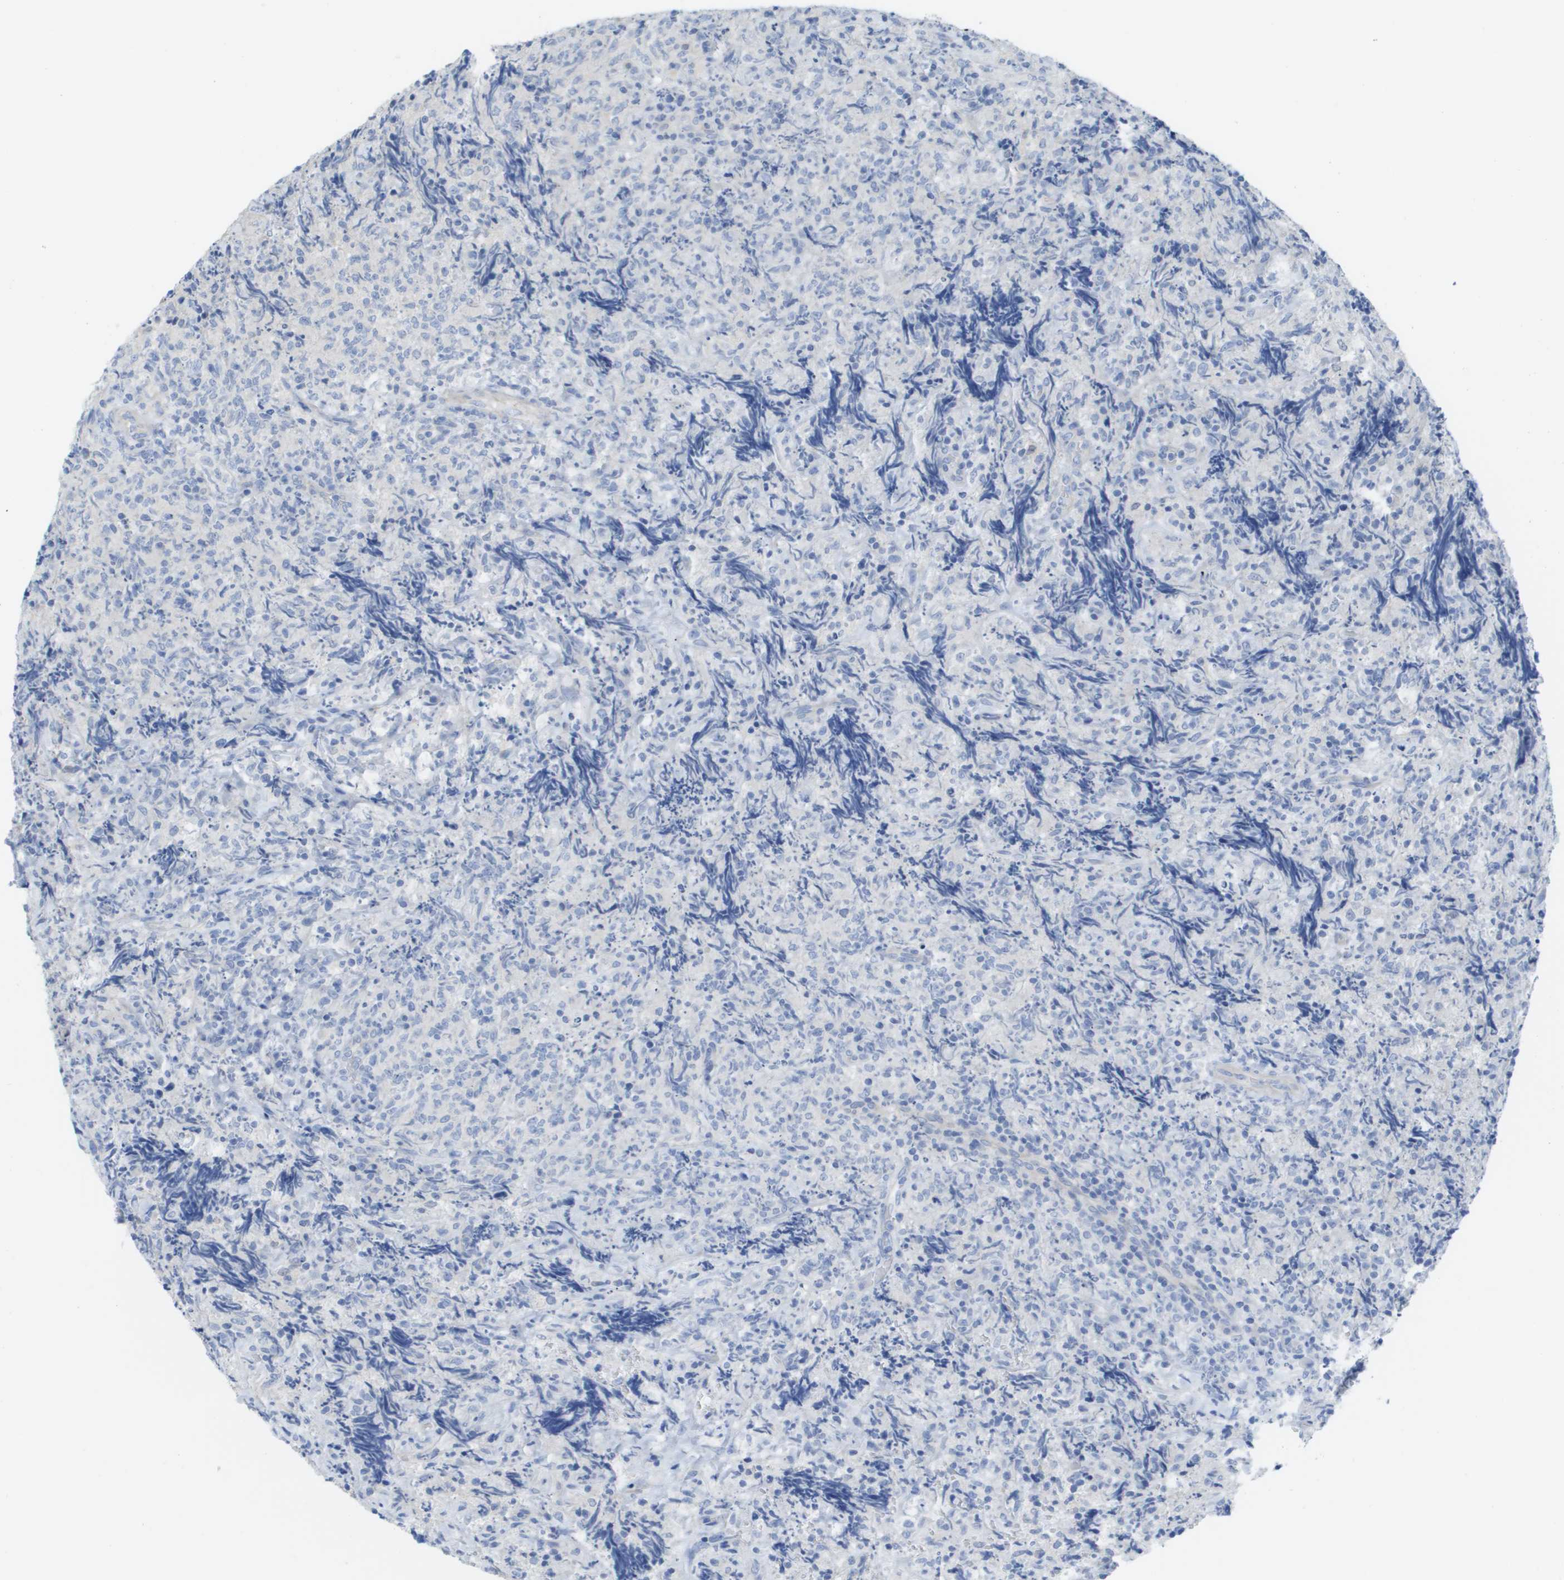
{"staining": {"intensity": "negative", "quantity": "none", "location": "none"}, "tissue": "lymphoma", "cell_type": "Tumor cells", "image_type": "cancer", "snomed": [{"axis": "morphology", "description": "Malignant lymphoma, non-Hodgkin's type, High grade"}, {"axis": "topography", "description": "Tonsil"}], "caption": "Protein analysis of lymphoma exhibits no significant expression in tumor cells. Nuclei are stained in blue.", "gene": "MYL3", "patient": {"sex": "female", "age": 36}}